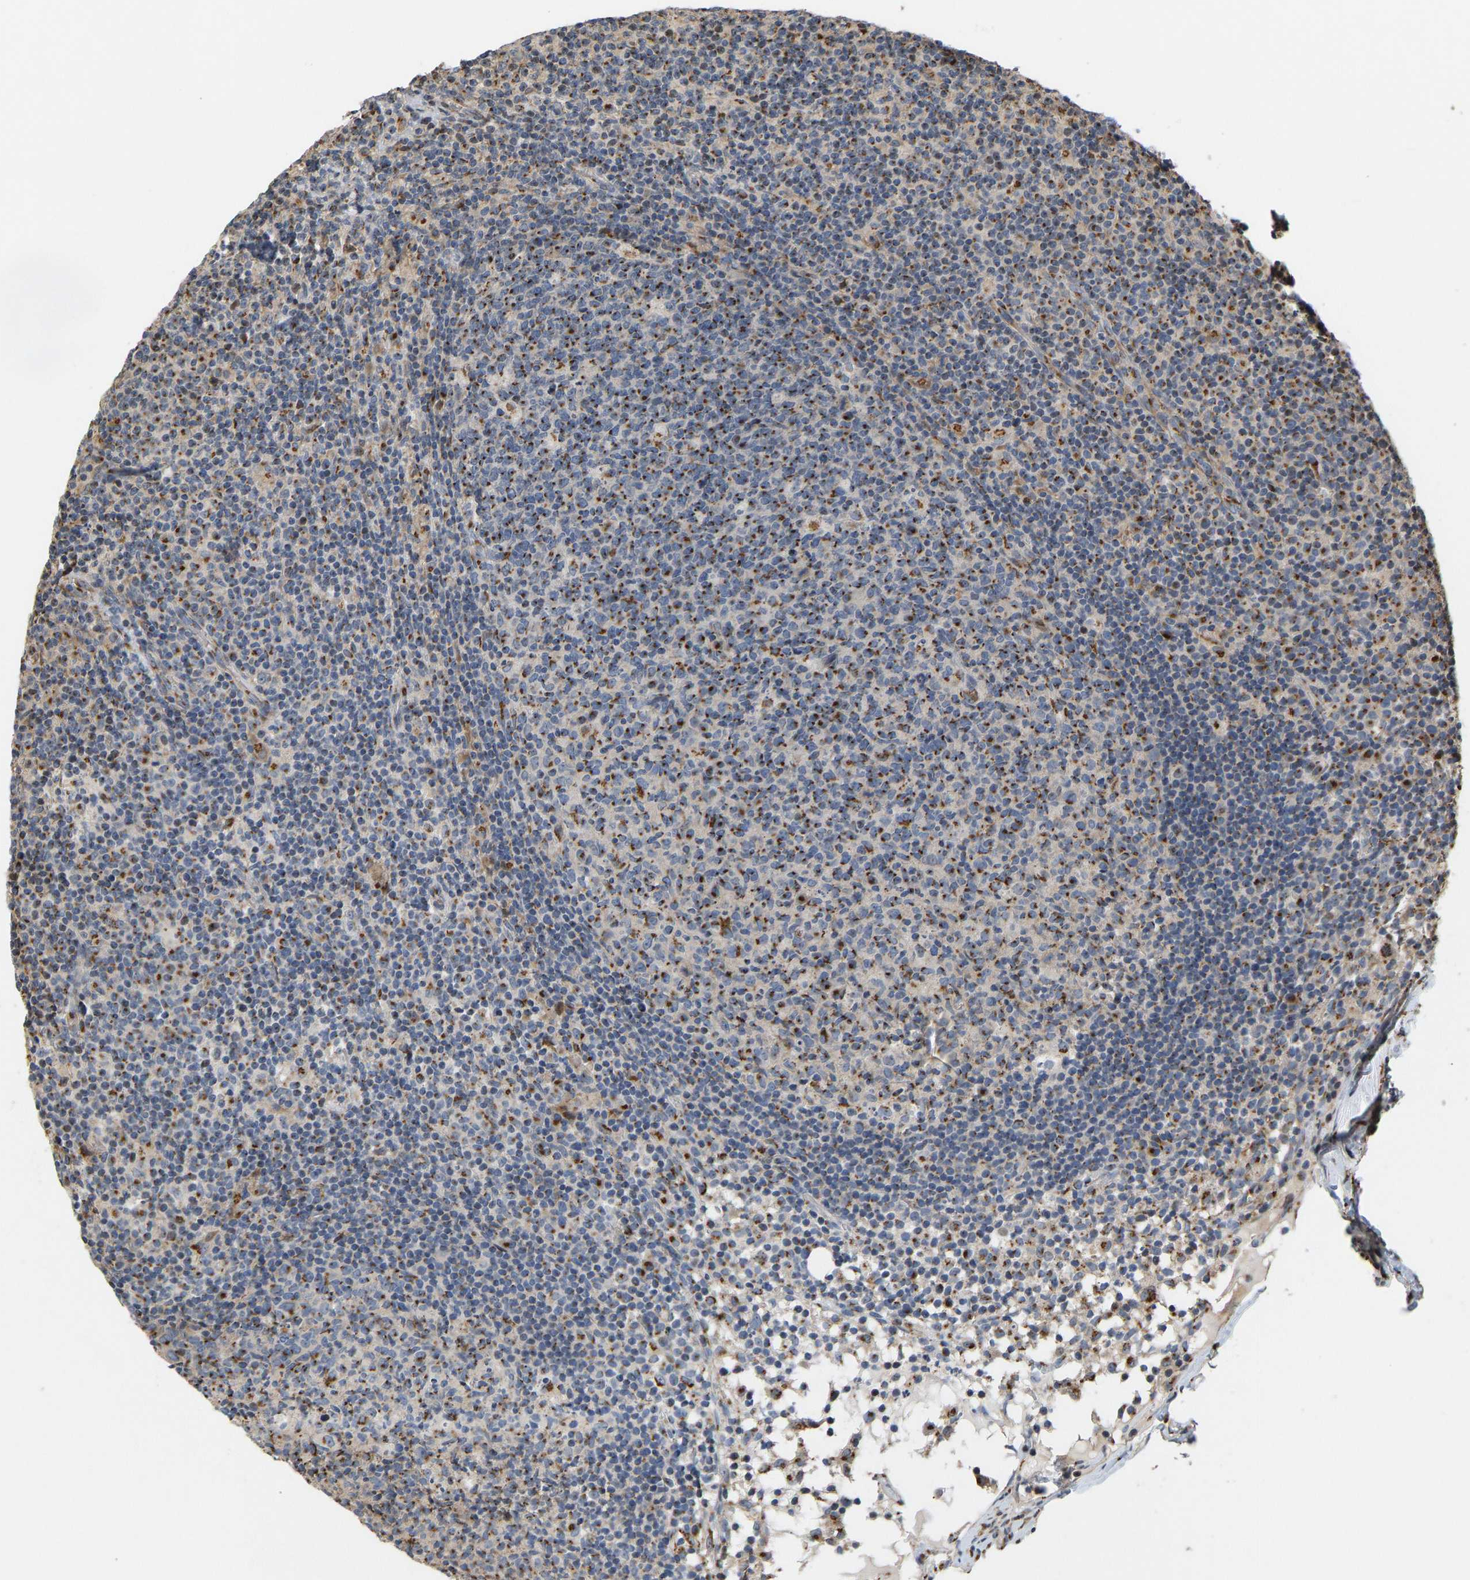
{"staining": {"intensity": "moderate", "quantity": ">75%", "location": "cytoplasmic/membranous"}, "tissue": "lymph node", "cell_type": "Germinal center cells", "image_type": "normal", "snomed": [{"axis": "morphology", "description": "Normal tissue, NOS"}, {"axis": "morphology", "description": "Inflammation, NOS"}, {"axis": "topography", "description": "Lymph node"}], "caption": "High-power microscopy captured an immunohistochemistry image of benign lymph node, revealing moderate cytoplasmic/membranous positivity in about >75% of germinal center cells. (IHC, brightfield microscopy, high magnification).", "gene": "YIPF4", "patient": {"sex": "male", "age": 55}}